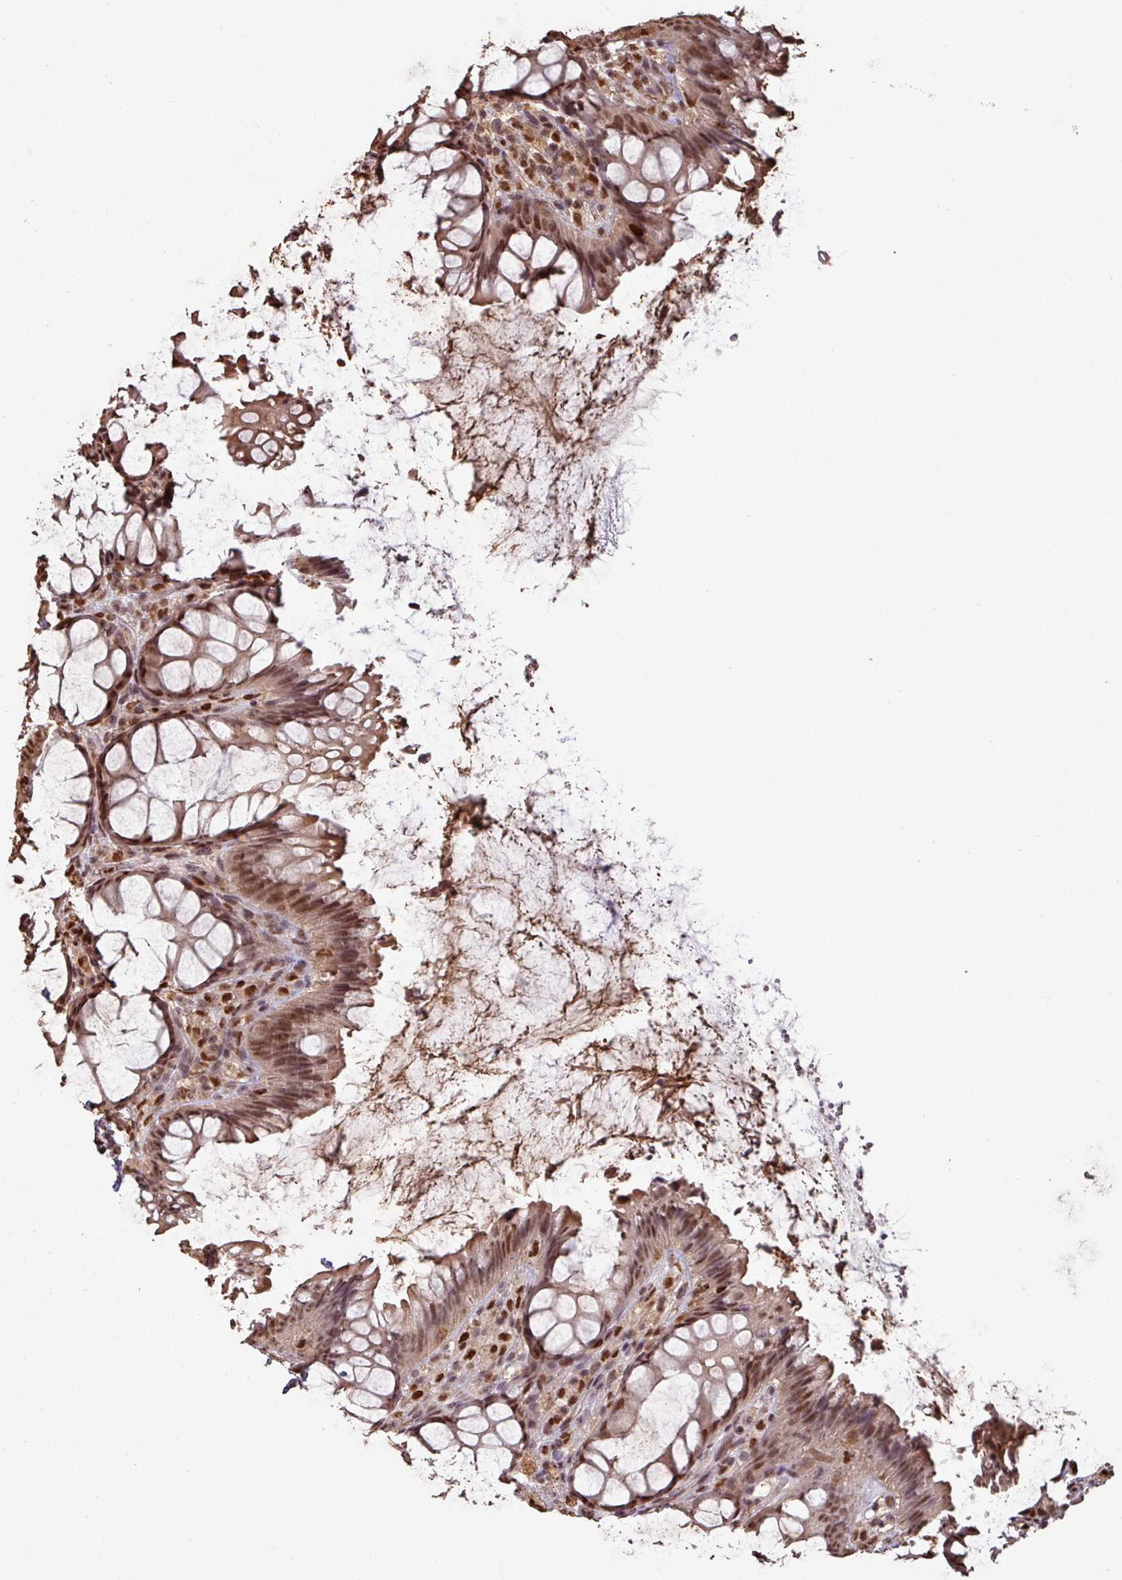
{"staining": {"intensity": "strong", "quantity": ">75%", "location": "nuclear"}, "tissue": "rectum", "cell_type": "Glandular cells", "image_type": "normal", "snomed": [{"axis": "morphology", "description": "Normal tissue, NOS"}, {"axis": "topography", "description": "Rectum"}], "caption": "Strong nuclear expression is identified in approximately >75% of glandular cells in unremarkable rectum. (DAB (3,3'-diaminobenzidine) IHC, brown staining for protein, blue staining for nuclei).", "gene": "POLD1", "patient": {"sex": "female", "age": 67}}